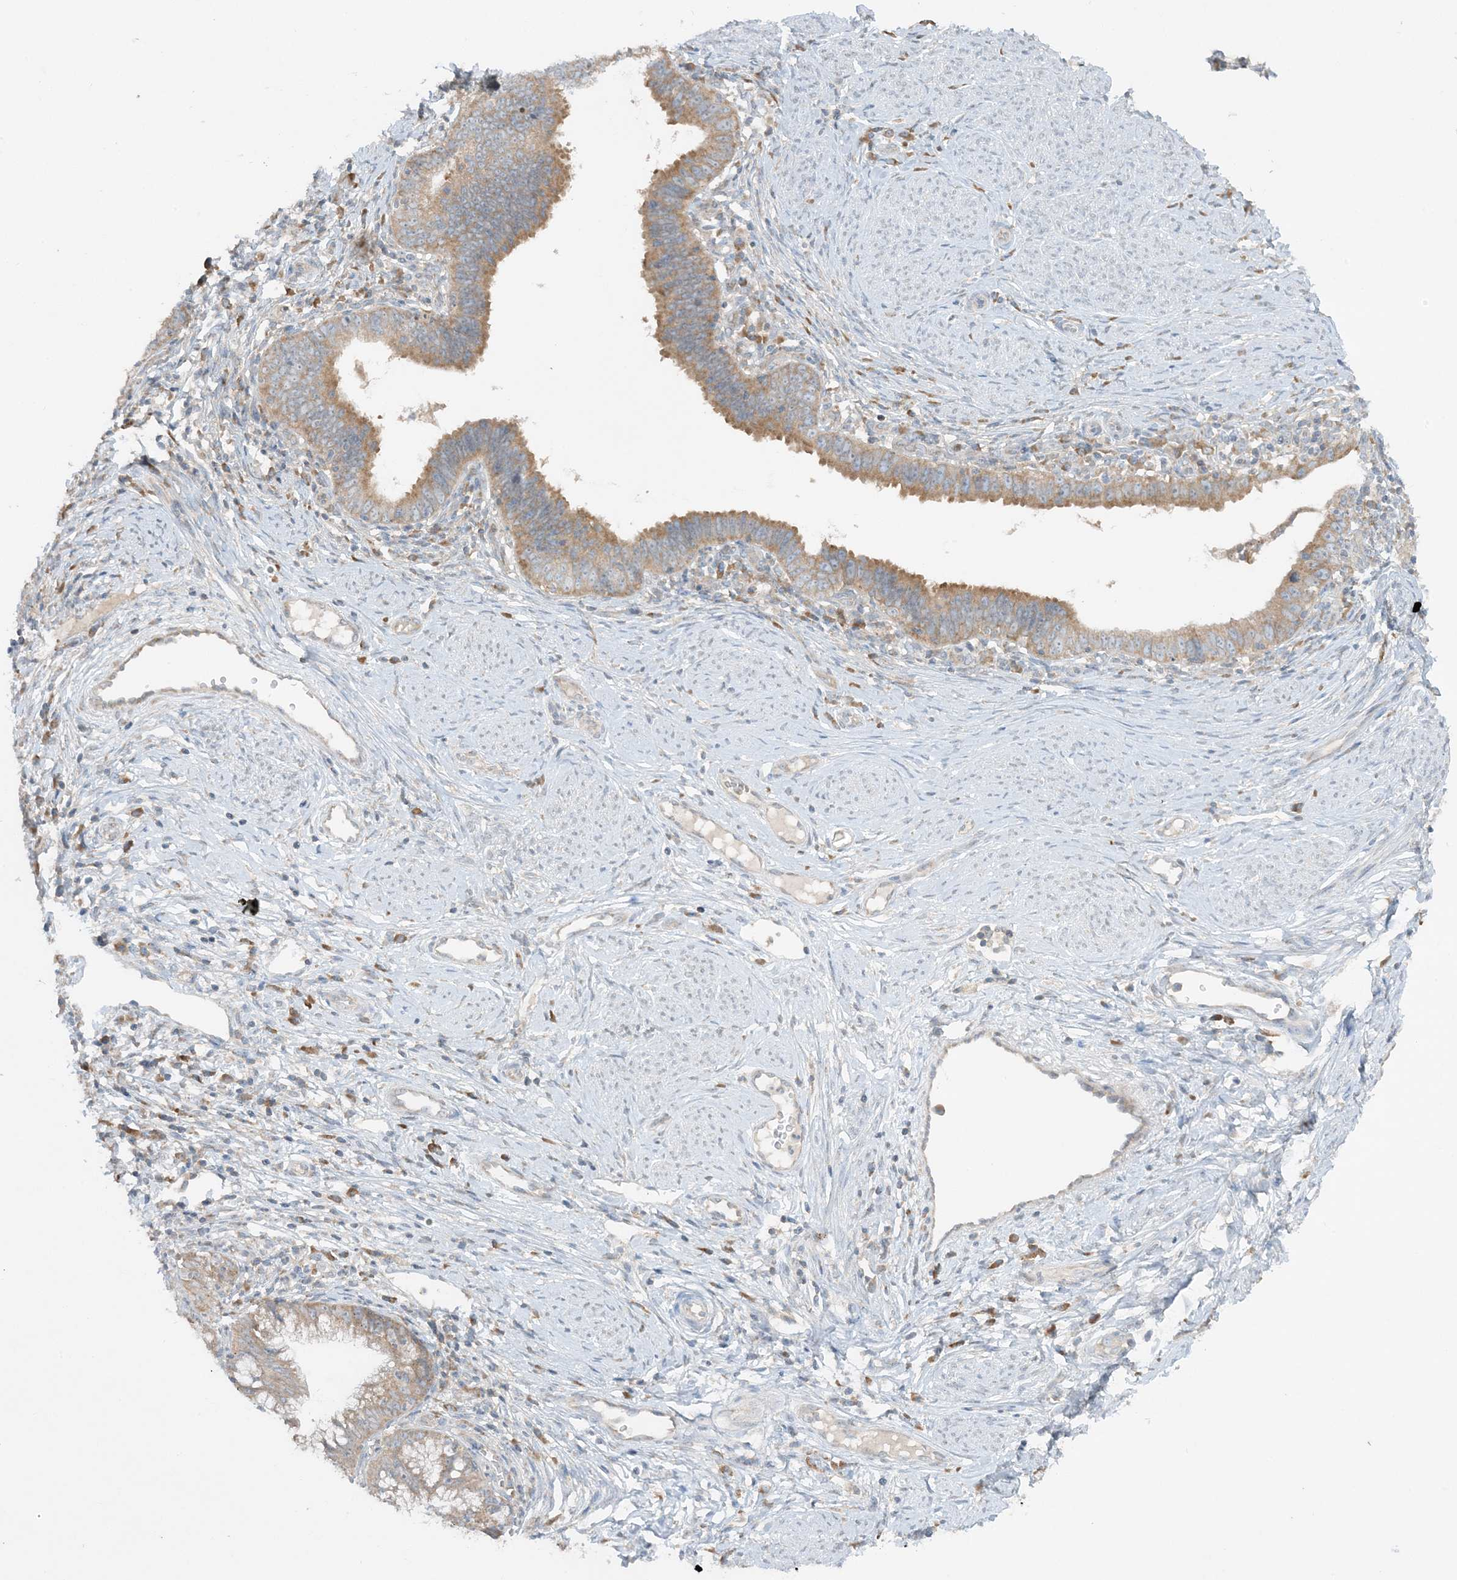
{"staining": {"intensity": "moderate", "quantity": ">75%", "location": "cytoplasmic/membranous"}, "tissue": "cervical cancer", "cell_type": "Tumor cells", "image_type": "cancer", "snomed": [{"axis": "morphology", "description": "Adenocarcinoma, NOS"}, {"axis": "topography", "description": "Cervix"}], "caption": "Tumor cells reveal medium levels of moderate cytoplasmic/membranous expression in approximately >75% of cells in cervical cancer. The staining is performed using DAB (3,3'-diaminobenzidine) brown chromogen to label protein expression. The nuclei are counter-stained blue using hematoxylin.", "gene": "RPP40", "patient": {"sex": "female", "age": 36}}